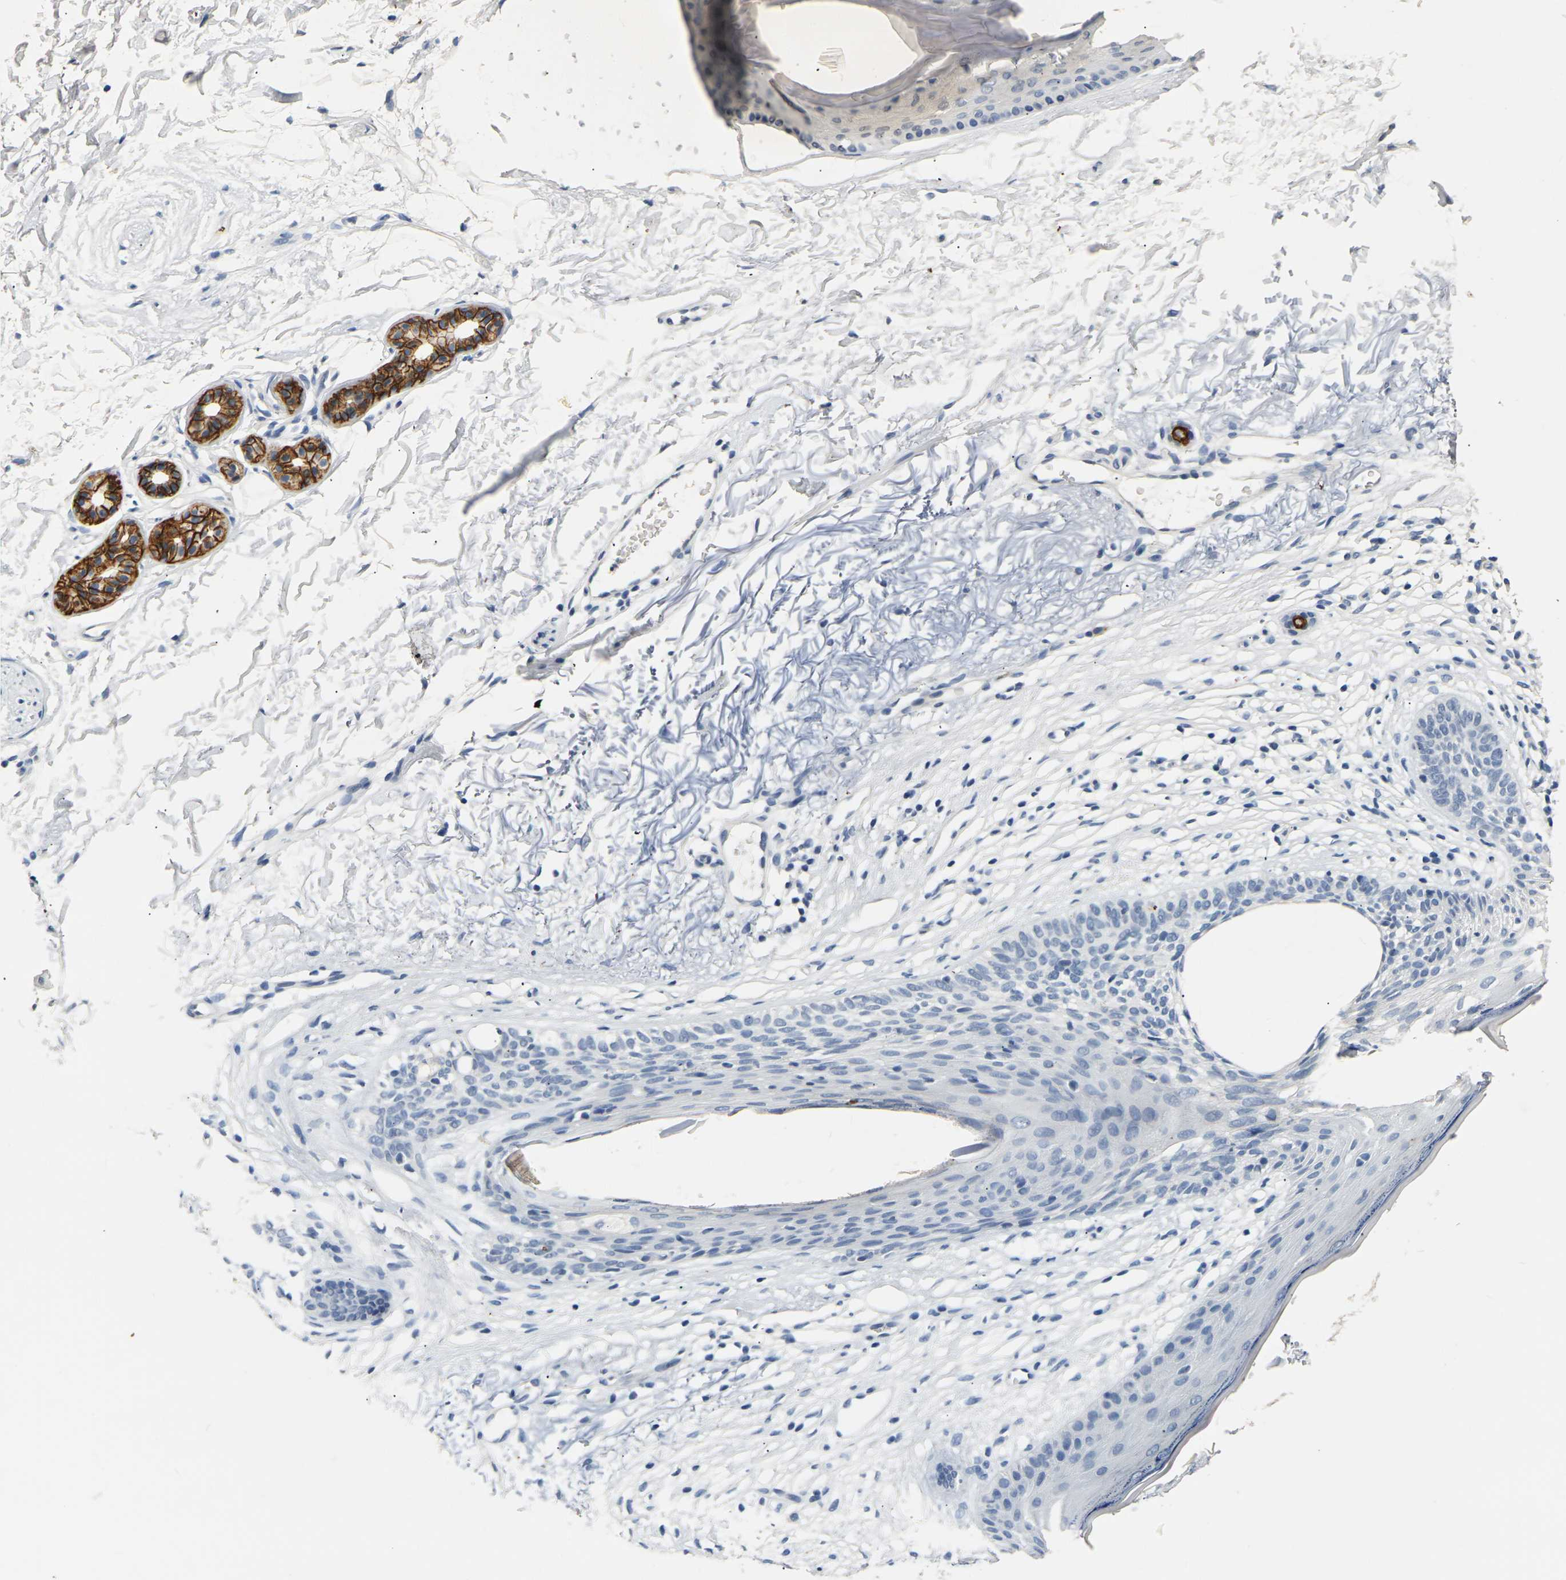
{"staining": {"intensity": "negative", "quantity": "none", "location": "none"}, "tissue": "skin cancer", "cell_type": "Tumor cells", "image_type": "cancer", "snomed": [{"axis": "morphology", "description": "Basal cell carcinoma"}, {"axis": "topography", "description": "Skin"}], "caption": "DAB (3,3'-diaminobenzidine) immunohistochemical staining of skin cancer exhibits no significant positivity in tumor cells.", "gene": "CLDN7", "patient": {"sex": "female", "age": 70}}